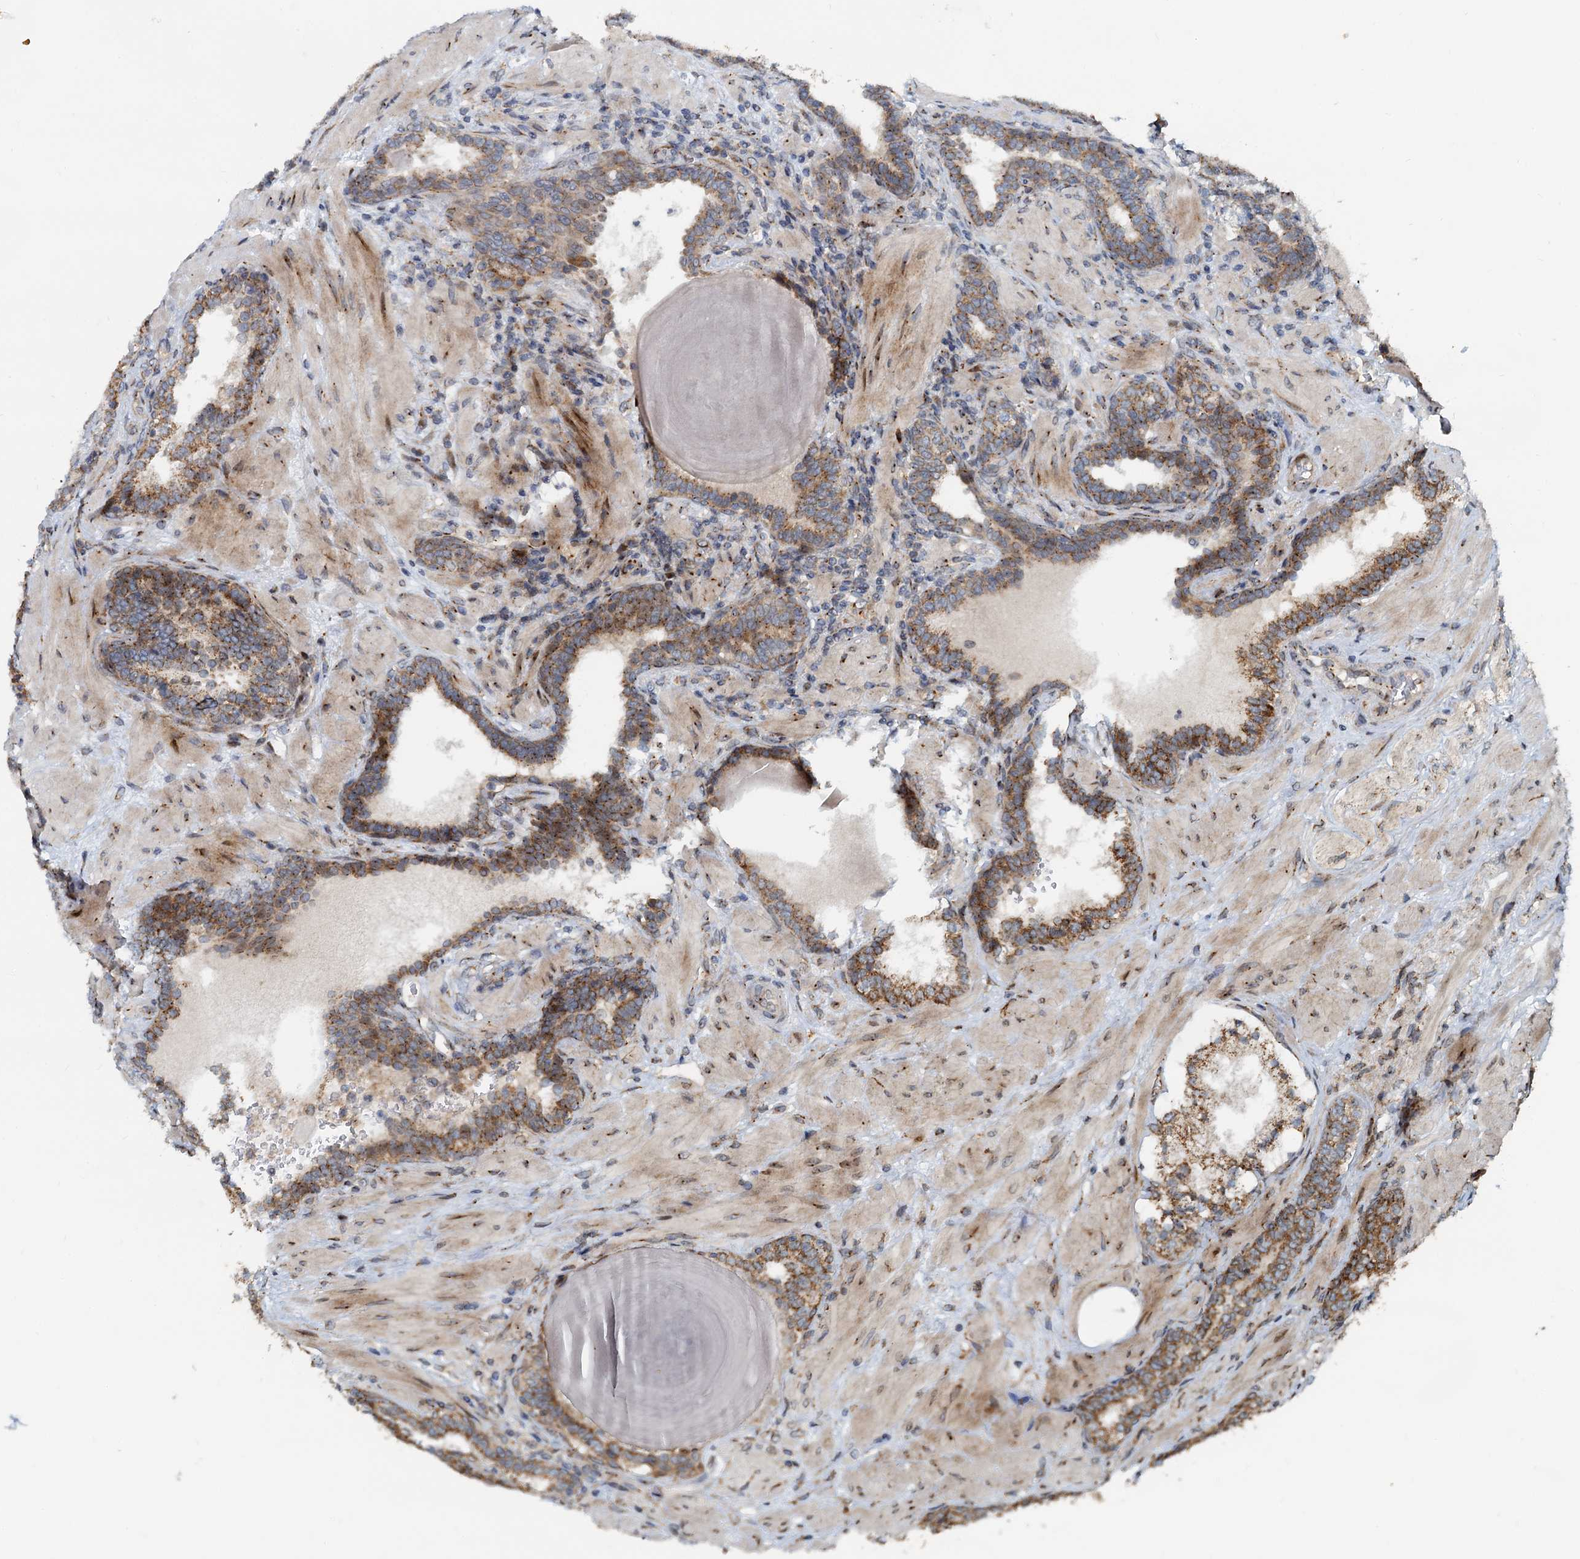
{"staining": {"intensity": "moderate", "quantity": ">75%", "location": "cytoplasmic/membranous"}, "tissue": "prostate cancer", "cell_type": "Tumor cells", "image_type": "cancer", "snomed": [{"axis": "morphology", "description": "Adenocarcinoma, Low grade"}, {"axis": "topography", "description": "Prostate"}], "caption": "Immunohistochemical staining of prostate cancer demonstrates medium levels of moderate cytoplasmic/membranous protein expression in approximately >75% of tumor cells.", "gene": "CEP68", "patient": {"sex": "male", "age": 60}}